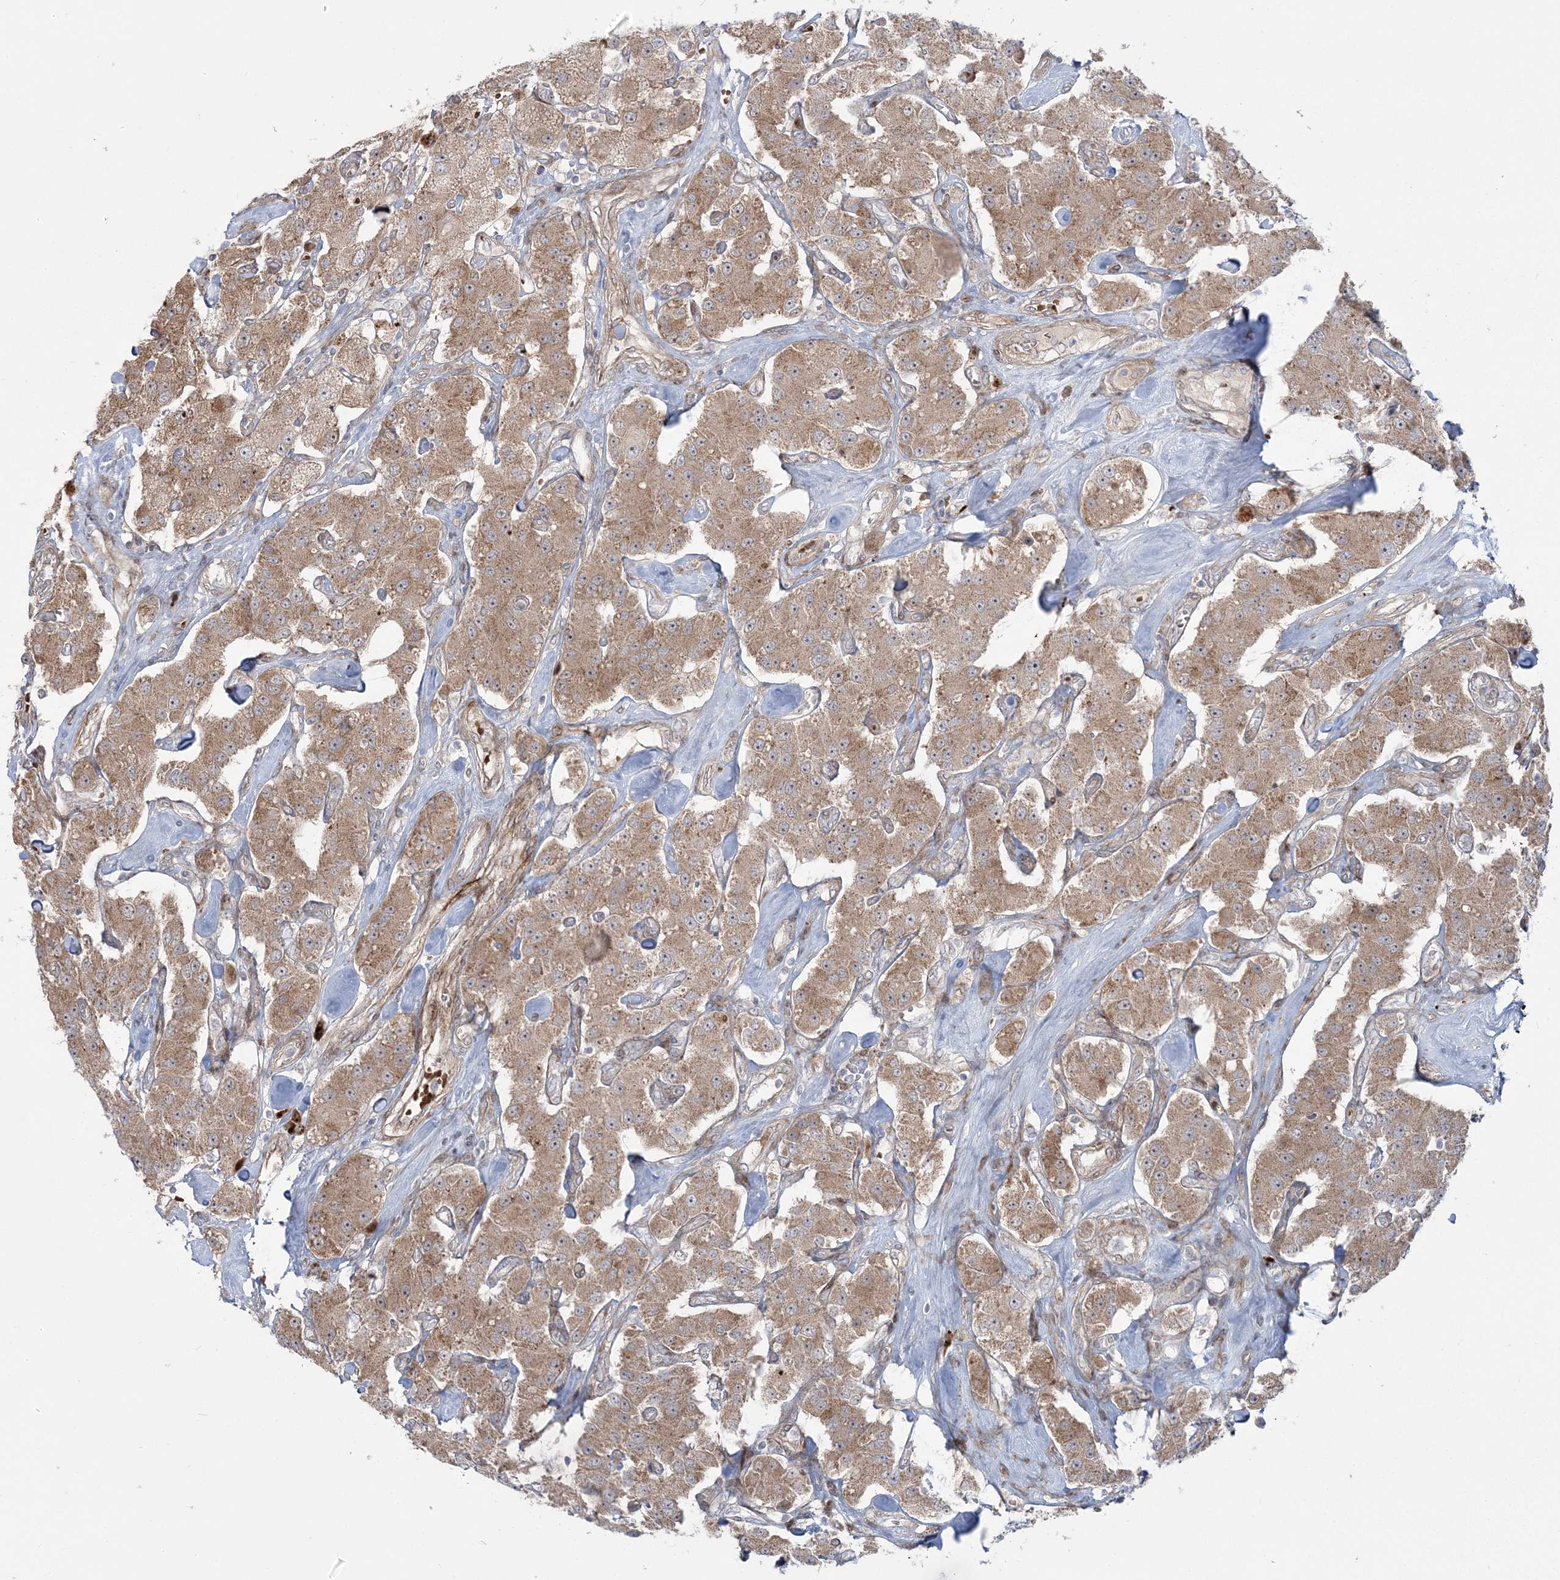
{"staining": {"intensity": "moderate", "quantity": ">75%", "location": "cytoplasmic/membranous"}, "tissue": "carcinoid", "cell_type": "Tumor cells", "image_type": "cancer", "snomed": [{"axis": "morphology", "description": "Carcinoid, malignant, NOS"}, {"axis": "topography", "description": "Pancreas"}], "caption": "Protein staining of carcinoid (malignant) tissue displays moderate cytoplasmic/membranous positivity in approximately >75% of tumor cells.", "gene": "NUDT9", "patient": {"sex": "male", "age": 41}}